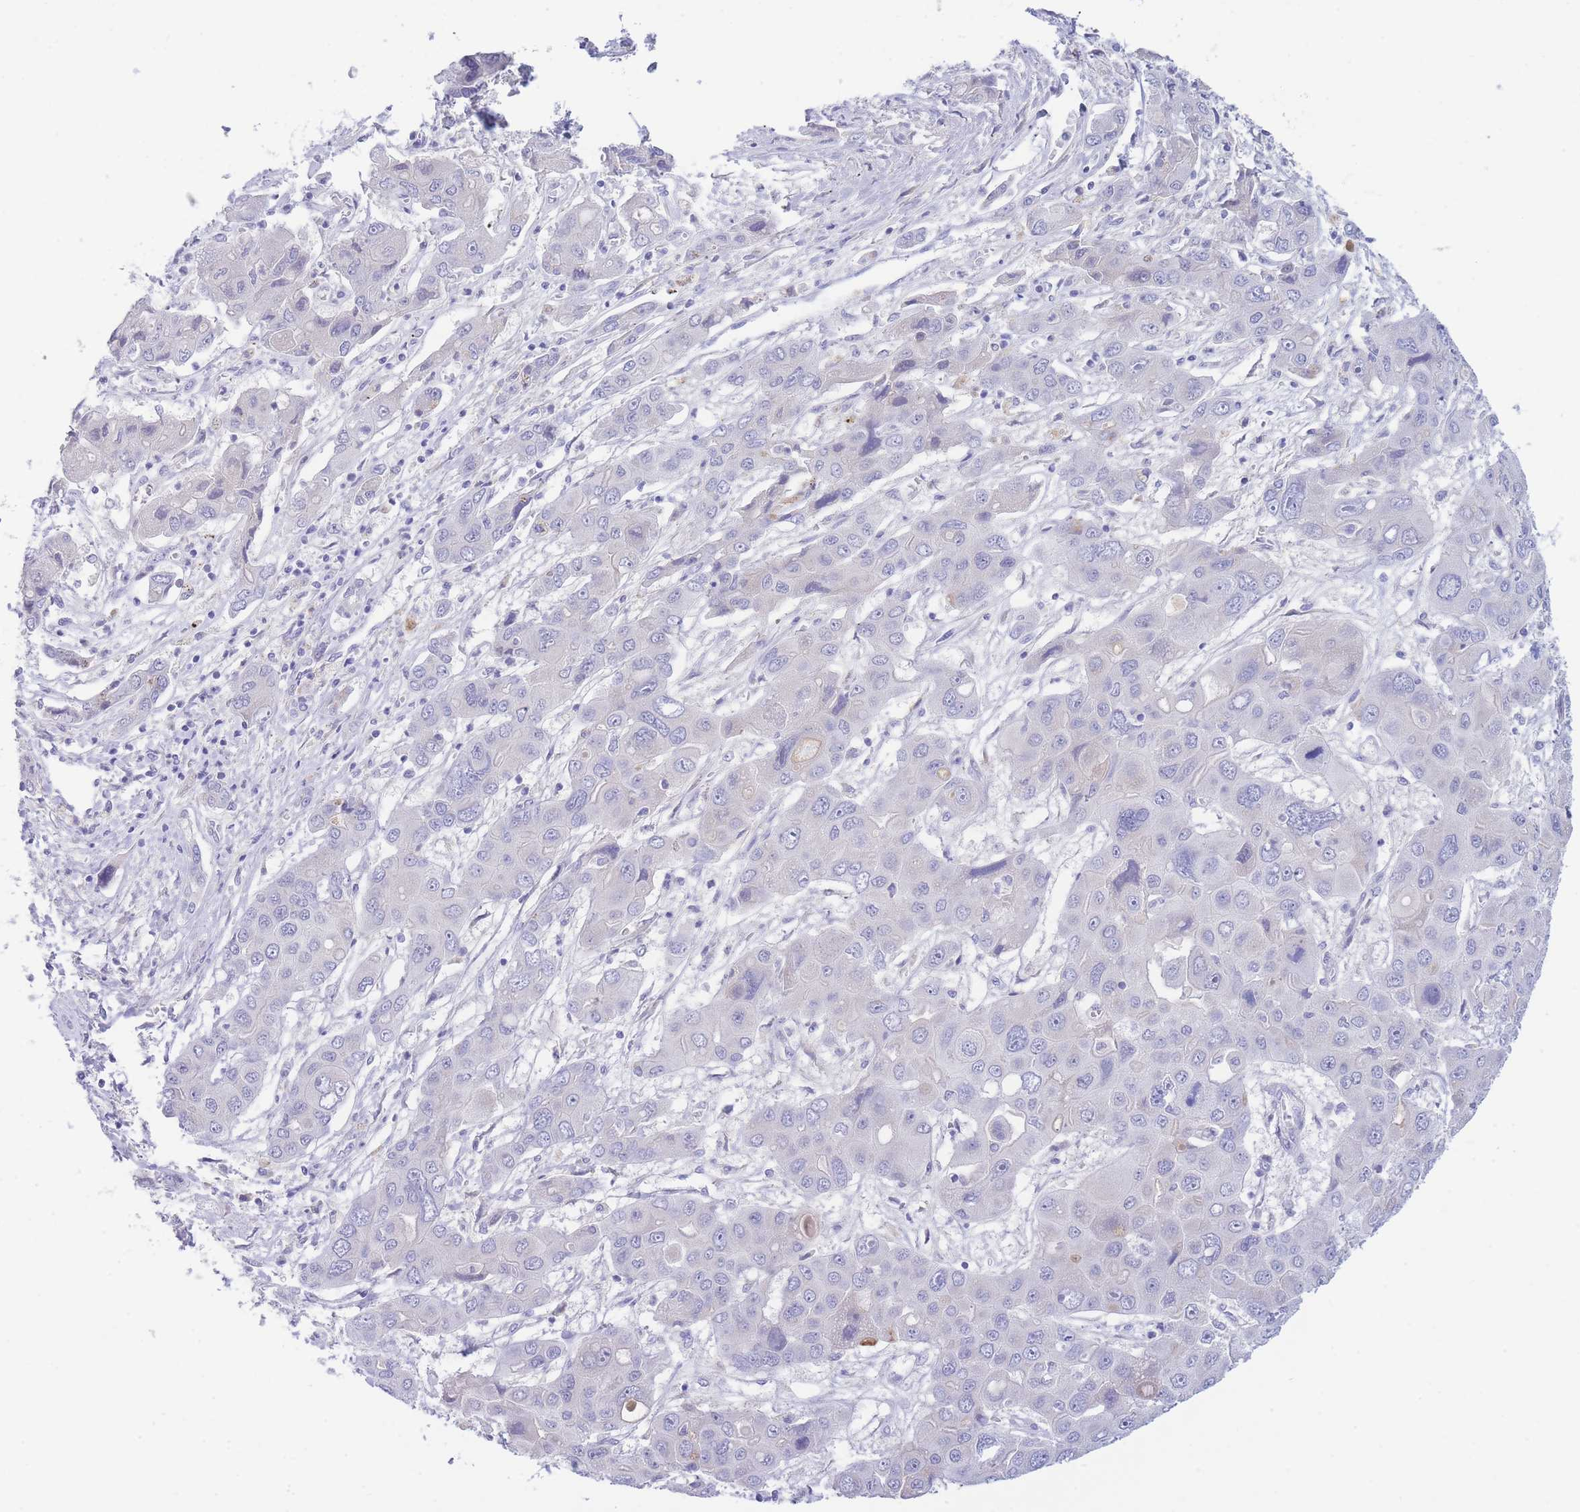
{"staining": {"intensity": "negative", "quantity": "none", "location": "none"}, "tissue": "liver cancer", "cell_type": "Tumor cells", "image_type": "cancer", "snomed": [{"axis": "morphology", "description": "Cholangiocarcinoma"}, {"axis": "topography", "description": "Liver"}], "caption": "Liver cholangiocarcinoma stained for a protein using immunohistochemistry shows no expression tumor cells.", "gene": "PCDHB3", "patient": {"sex": "male", "age": 67}}